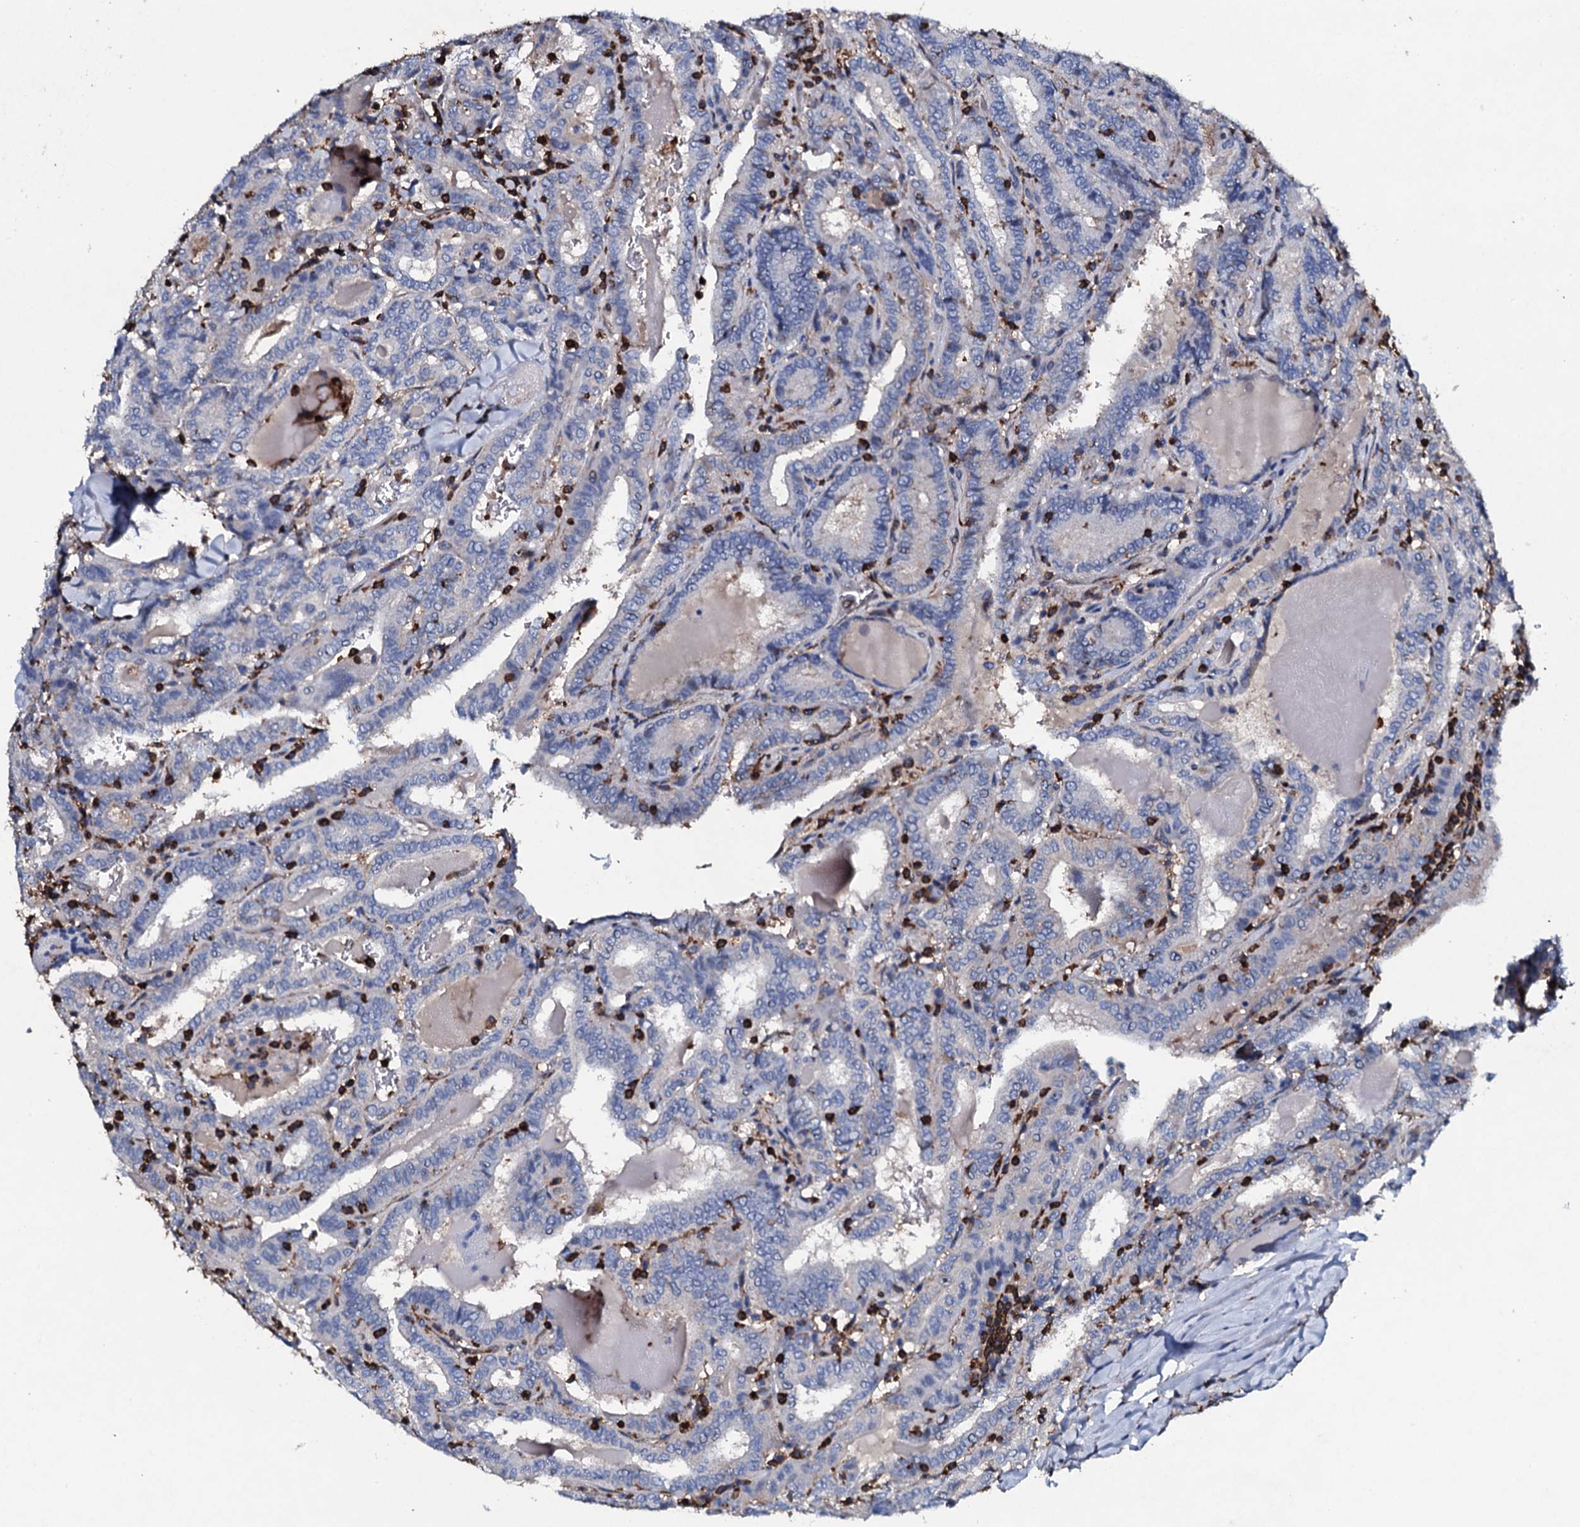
{"staining": {"intensity": "negative", "quantity": "none", "location": "none"}, "tissue": "thyroid cancer", "cell_type": "Tumor cells", "image_type": "cancer", "snomed": [{"axis": "morphology", "description": "Papillary adenocarcinoma, NOS"}, {"axis": "topography", "description": "Thyroid gland"}], "caption": "Histopathology image shows no significant protein positivity in tumor cells of papillary adenocarcinoma (thyroid). (DAB immunohistochemistry (IHC) with hematoxylin counter stain).", "gene": "MS4A4E", "patient": {"sex": "female", "age": 72}}